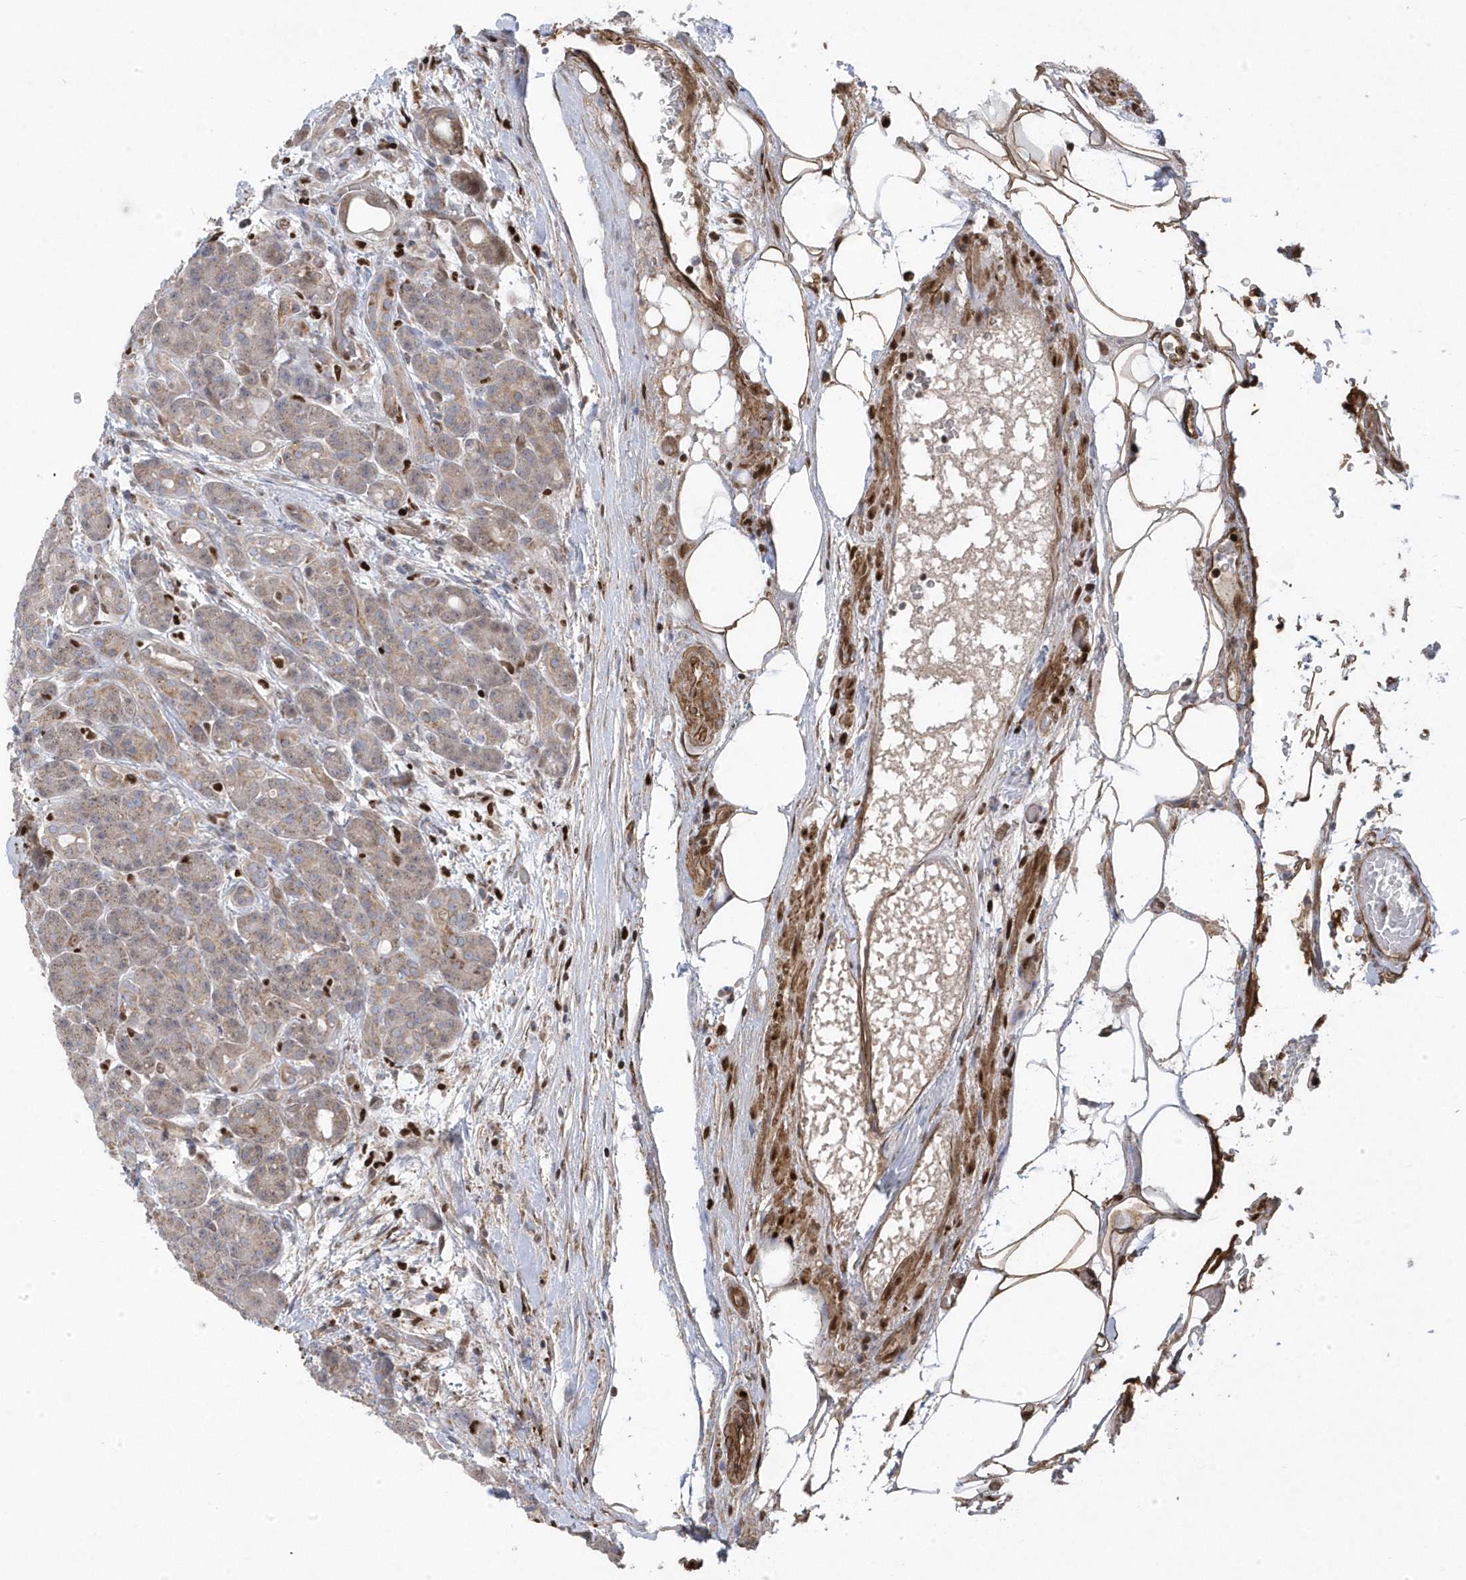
{"staining": {"intensity": "weak", "quantity": "25%-75%", "location": "cytoplasmic/membranous"}, "tissue": "pancreas", "cell_type": "Exocrine glandular cells", "image_type": "normal", "snomed": [{"axis": "morphology", "description": "Normal tissue, NOS"}, {"axis": "topography", "description": "Pancreas"}], "caption": "High-magnification brightfield microscopy of benign pancreas stained with DAB (3,3'-diaminobenzidine) (brown) and counterstained with hematoxylin (blue). exocrine glandular cells exhibit weak cytoplasmic/membranous expression is seen in approximately25%-75% of cells. (Brightfield microscopy of DAB IHC at high magnification).", "gene": "GTPBP6", "patient": {"sex": "male", "age": 63}}